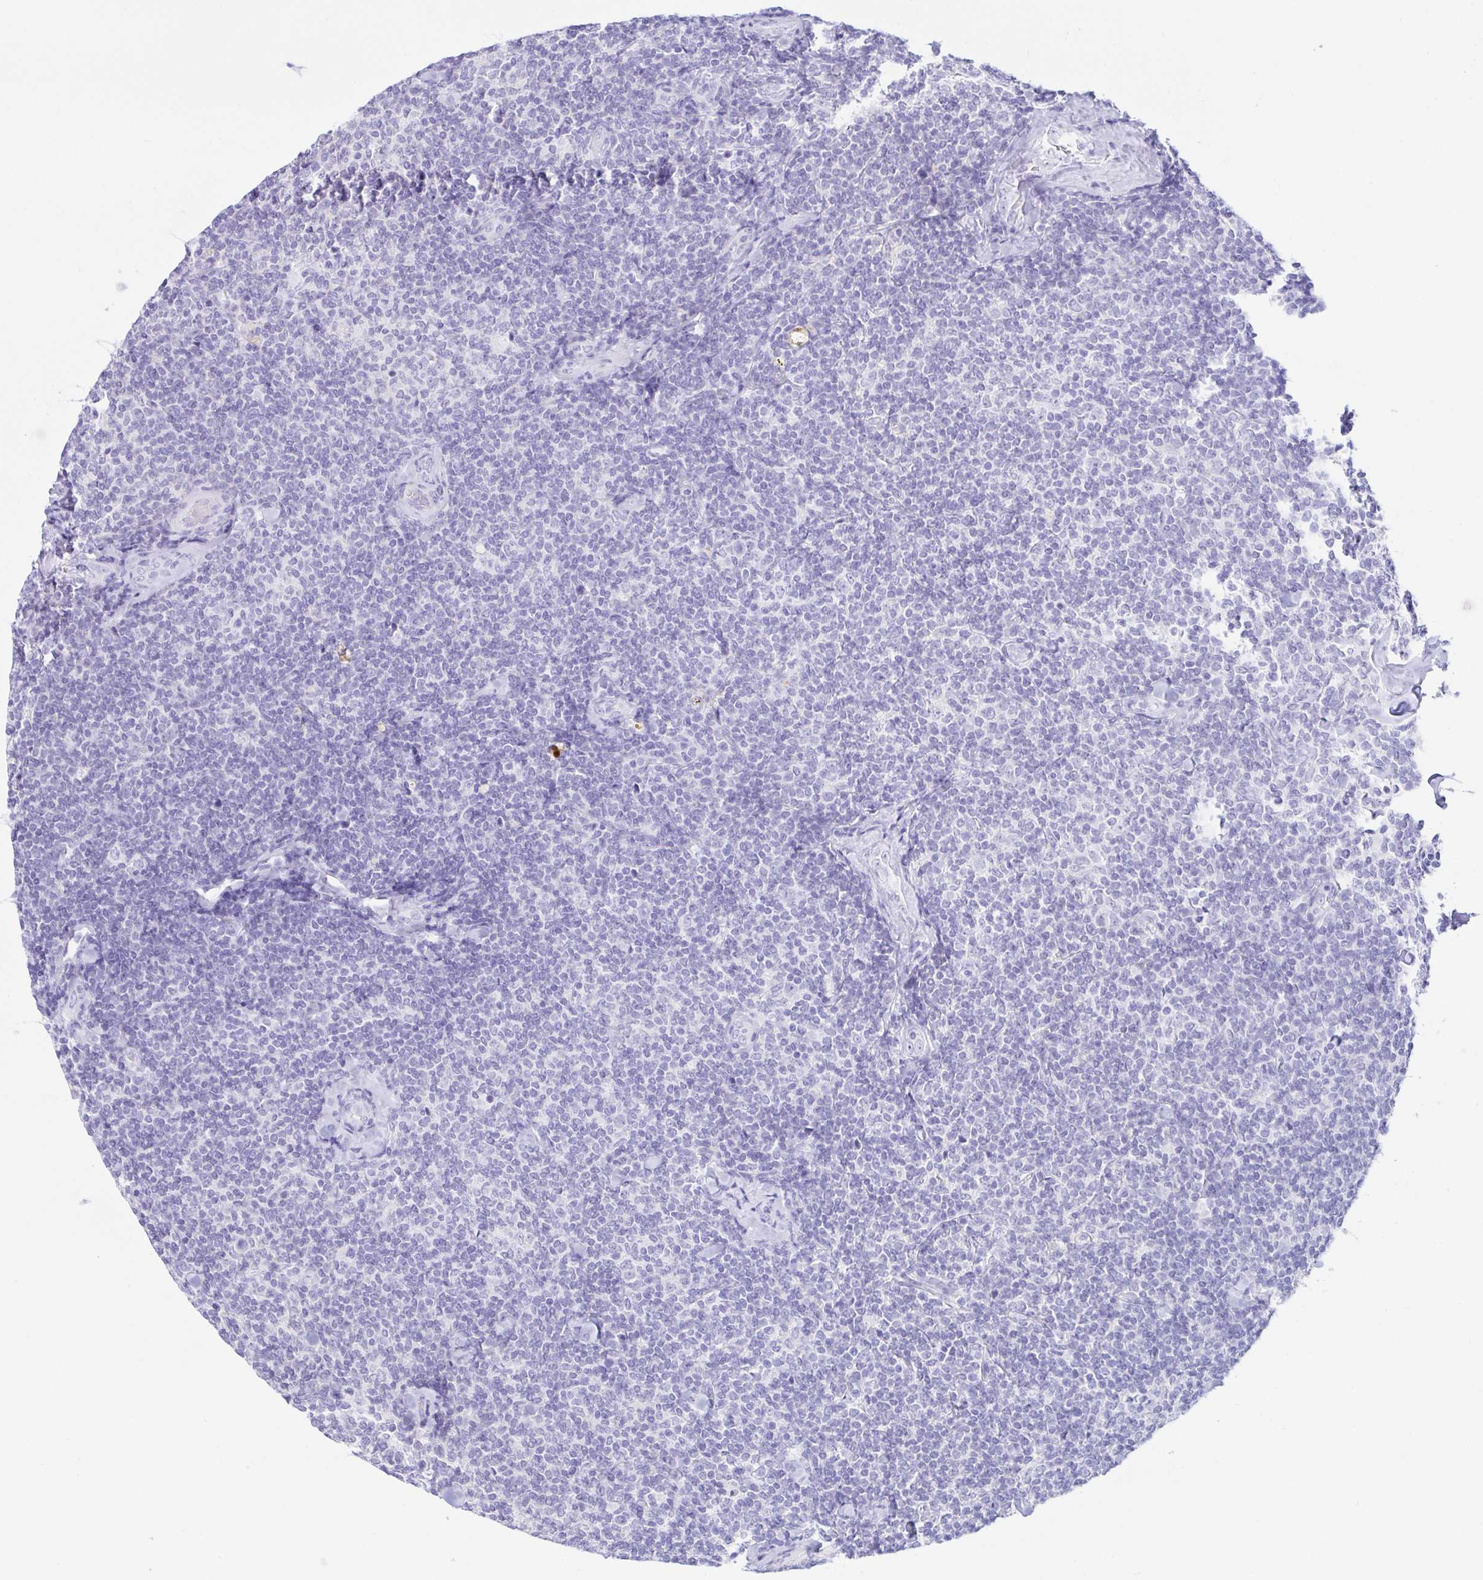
{"staining": {"intensity": "negative", "quantity": "none", "location": "none"}, "tissue": "lymphoma", "cell_type": "Tumor cells", "image_type": "cancer", "snomed": [{"axis": "morphology", "description": "Malignant lymphoma, non-Hodgkin's type, Low grade"}, {"axis": "topography", "description": "Lymph node"}], "caption": "A micrograph of lymphoma stained for a protein demonstrates no brown staining in tumor cells. (DAB (3,3'-diaminobenzidine) IHC, high magnification).", "gene": "PAX8", "patient": {"sex": "female", "age": 56}}